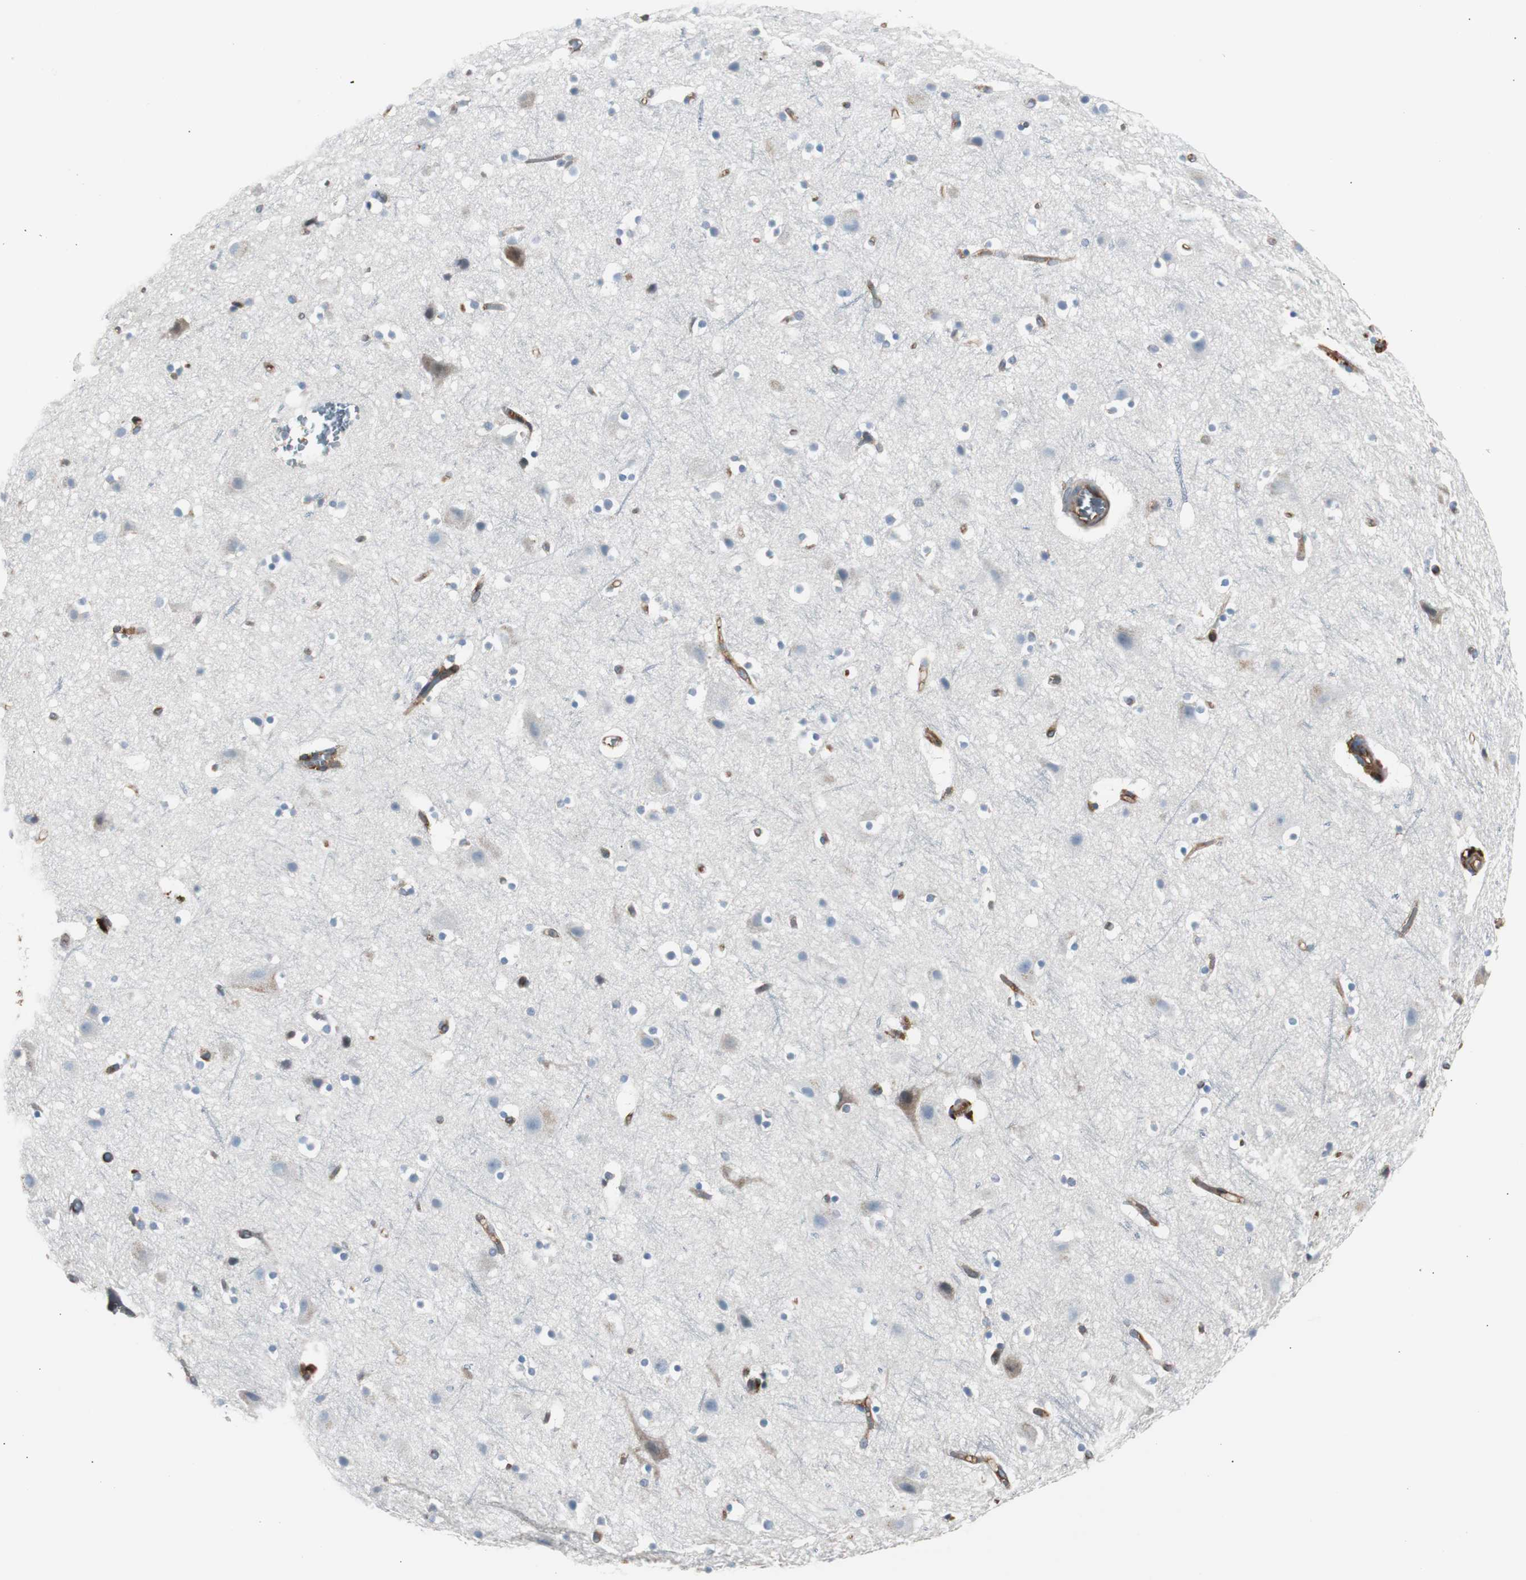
{"staining": {"intensity": "moderate", "quantity": ">75%", "location": "cytoplasmic/membranous"}, "tissue": "cerebral cortex", "cell_type": "Endothelial cells", "image_type": "normal", "snomed": [{"axis": "morphology", "description": "Normal tissue, NOS"}, {"axis": "topography", "description": "Cerebral cortex"}], "caption": "Cerebral cortex stained with immunohistochemistry (IHC) shows moderate cytoplasmic/membranous expression in approximately >75% of endothelial cells.", "gene": "B2M", "patient": {"sex": "male", "age": 45}}